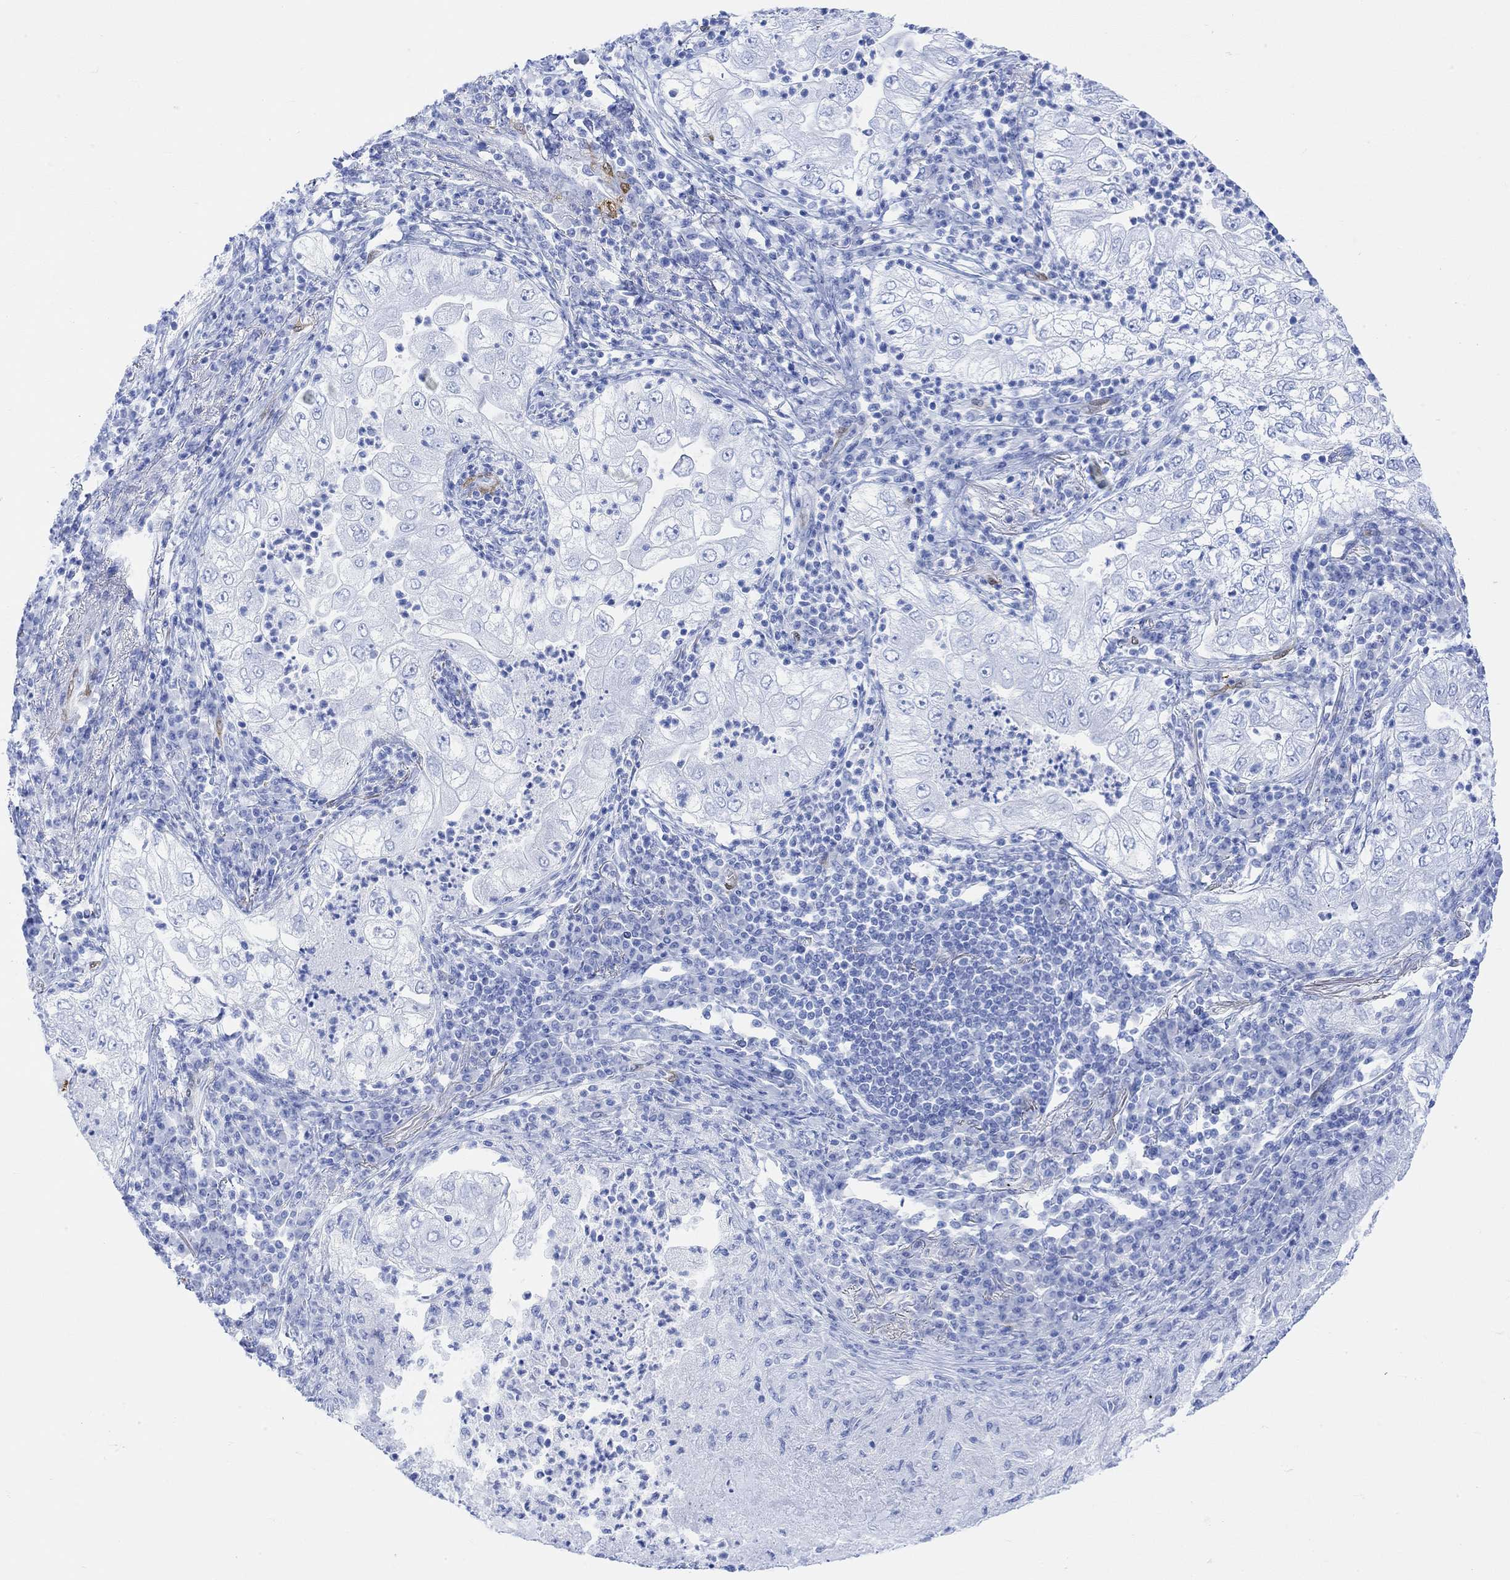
{"staining": {"intensity": "negative", "quantity": "none", "location": "none"}, "tissue": "lung cancer", "cell_type": "Tumor cells", "image_type": "cancer", "snomed": [{"axis": "morphology", "description": "Adenocarcinoma, NOS"}, {"axis": "topography", "description": "Lung"}], "caption": "There is no significant staining in tumor cells of lung adenocarcinoma.", "gene": "TPPP3", "patient": {"sex": "female", "age": 73}}